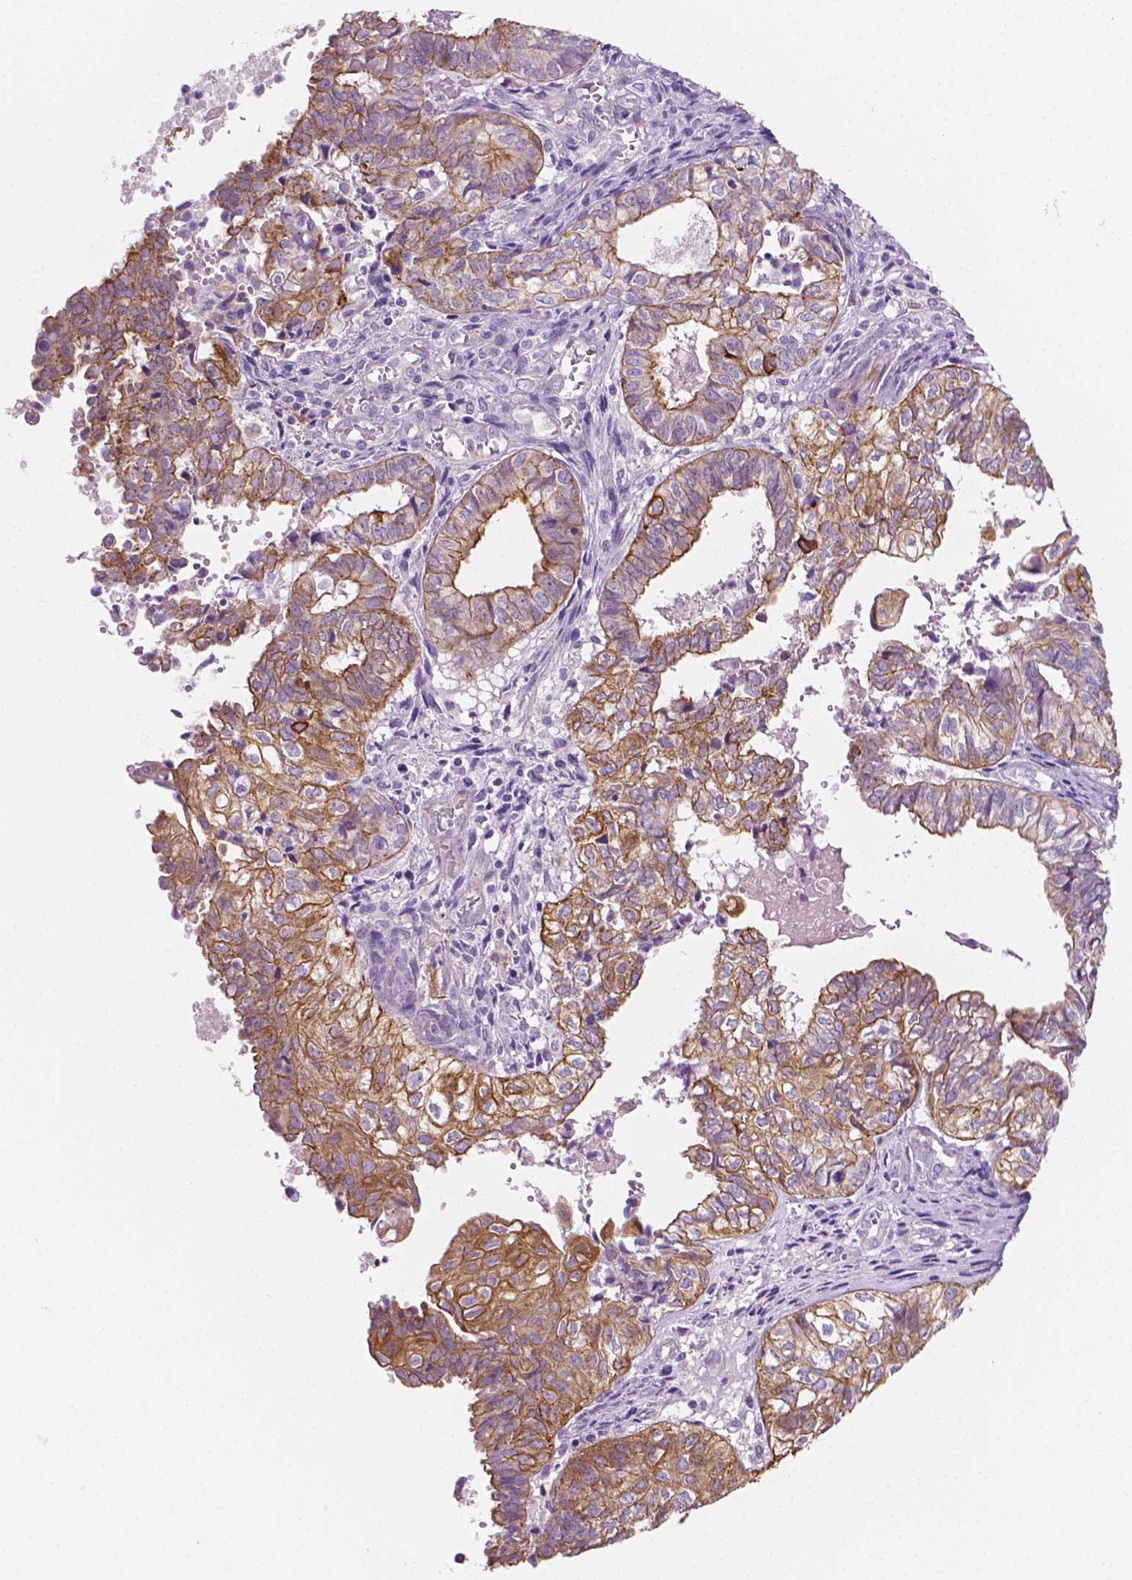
{"staining": {"intensity": "moderate", "quantity": ">75%", "location": "cytoplasmic/membranous"}, "tissue": "ovarian cancer", "cell_type": "Tumor cells", "image_type": "cancer", "snomed": [{"axis": "morphology", "description": "Carcinoma, endometroid"}, {"axis": "topography", "description": "Ovary"}], "caption": "This is an image of immunohistochemistry staining of ovarian endometroid carcinoma, which shows moderate staining in the cytoplasmic/membranous of tumor cells.", "gene": "EPPK1", "patient": {"sex": "female", "age": 64}}